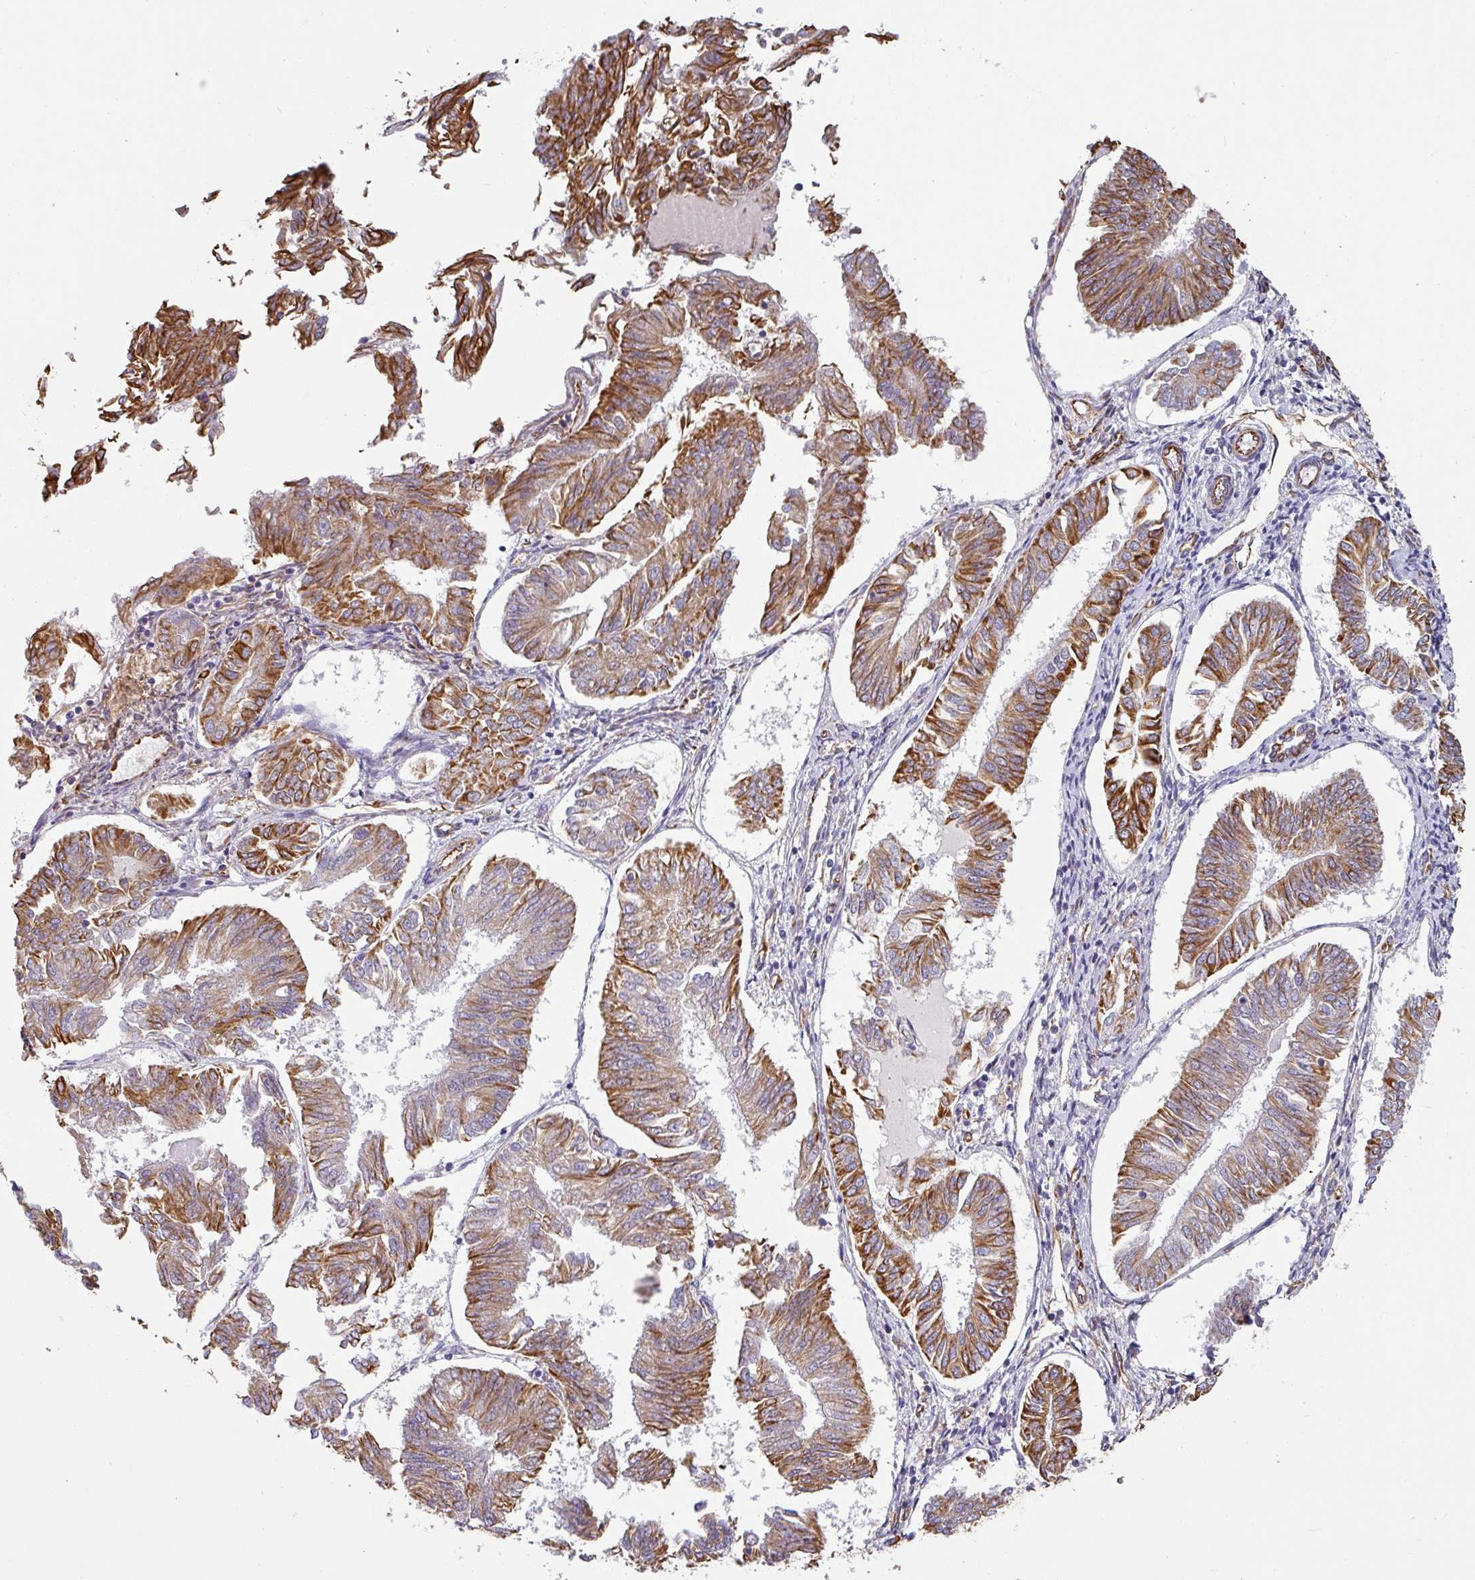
{"staining": {"intensity": "strong", "quantity": ">75%", "location": "cytoplasmic/membranous"}, "tissue": "endometrial cancer", "cell_type": "Tumor cells", "image_type": "cancer", "snomed": [{"axis": "morphology", "description": "Adenocarcinoma, NOS"}, {"axis": "topography", "description": "Endometrium"}], "caption": "An immunohistochemistry (IHC) photomicrograph of neoplastic tissue is shown. Protein staining in brown labels strong cytoplasmic/membranous positivity in endometrial cancer within tumor cells.", "gene": "ZNF280C", "patient": {"sex": "female", "age": 58}}